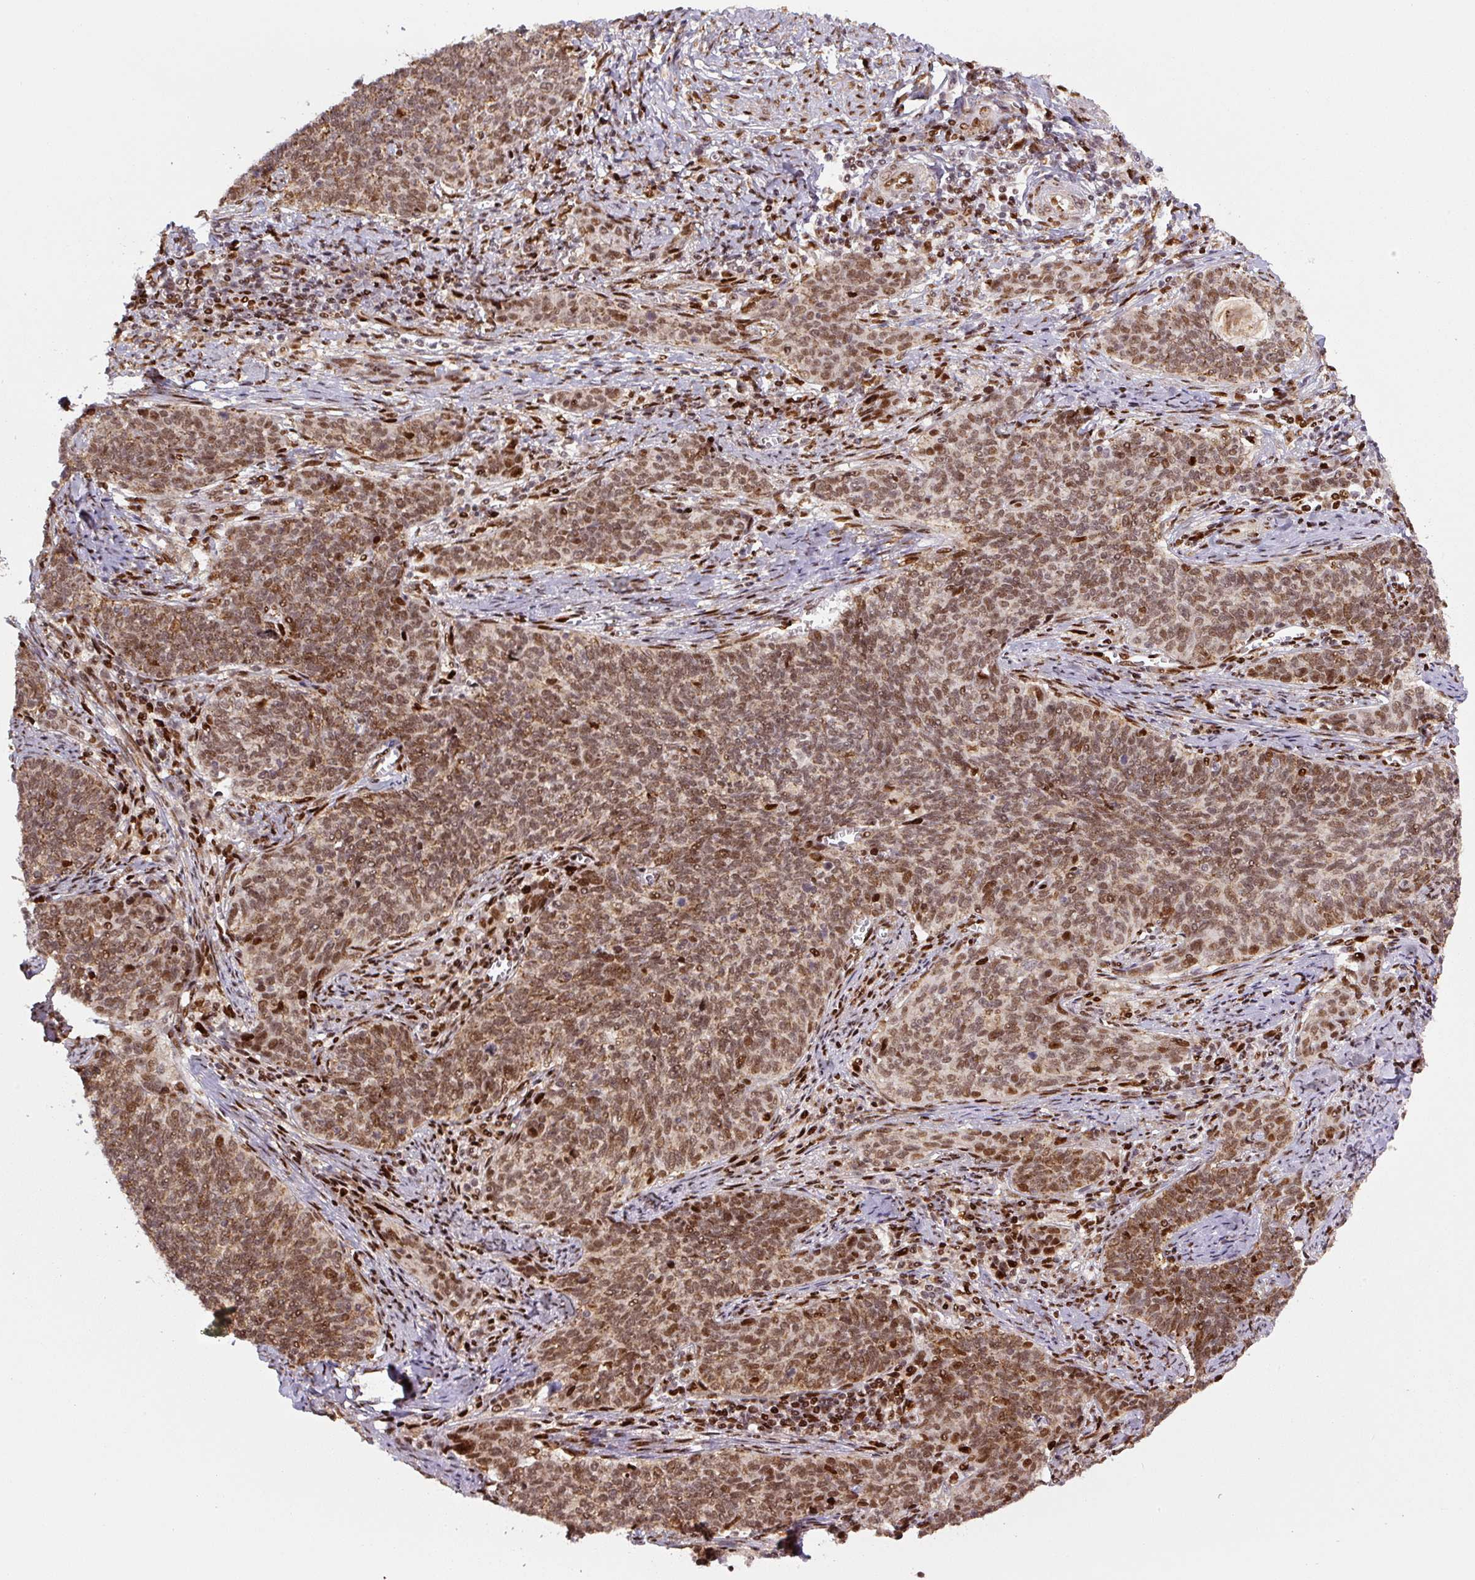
{"staining": {"intensity": "moderate", "quantity": ">75%", "location": "cytoplasmic/membranous,nuclear"}, "tissue": "cervical cancer", "cell_type": "Tumor cells", "image_type": "cancer", "snomed": [{"axis": "morphology", "description": "Squamous cell carcinoma, NOS"}, {"axis": "topography", "description": "Cervix"}], "caption": "Protein analysis of cervical squamous cell carcinoma tissue reveals moderate cytoplasmic/membranous and nuclear staining in about >75% of tumor cells. (DAB IHC with brightfield microscopy, high magnification).", "gene": "PYDC2", "patient": {"sex": "female", "age": 39}}